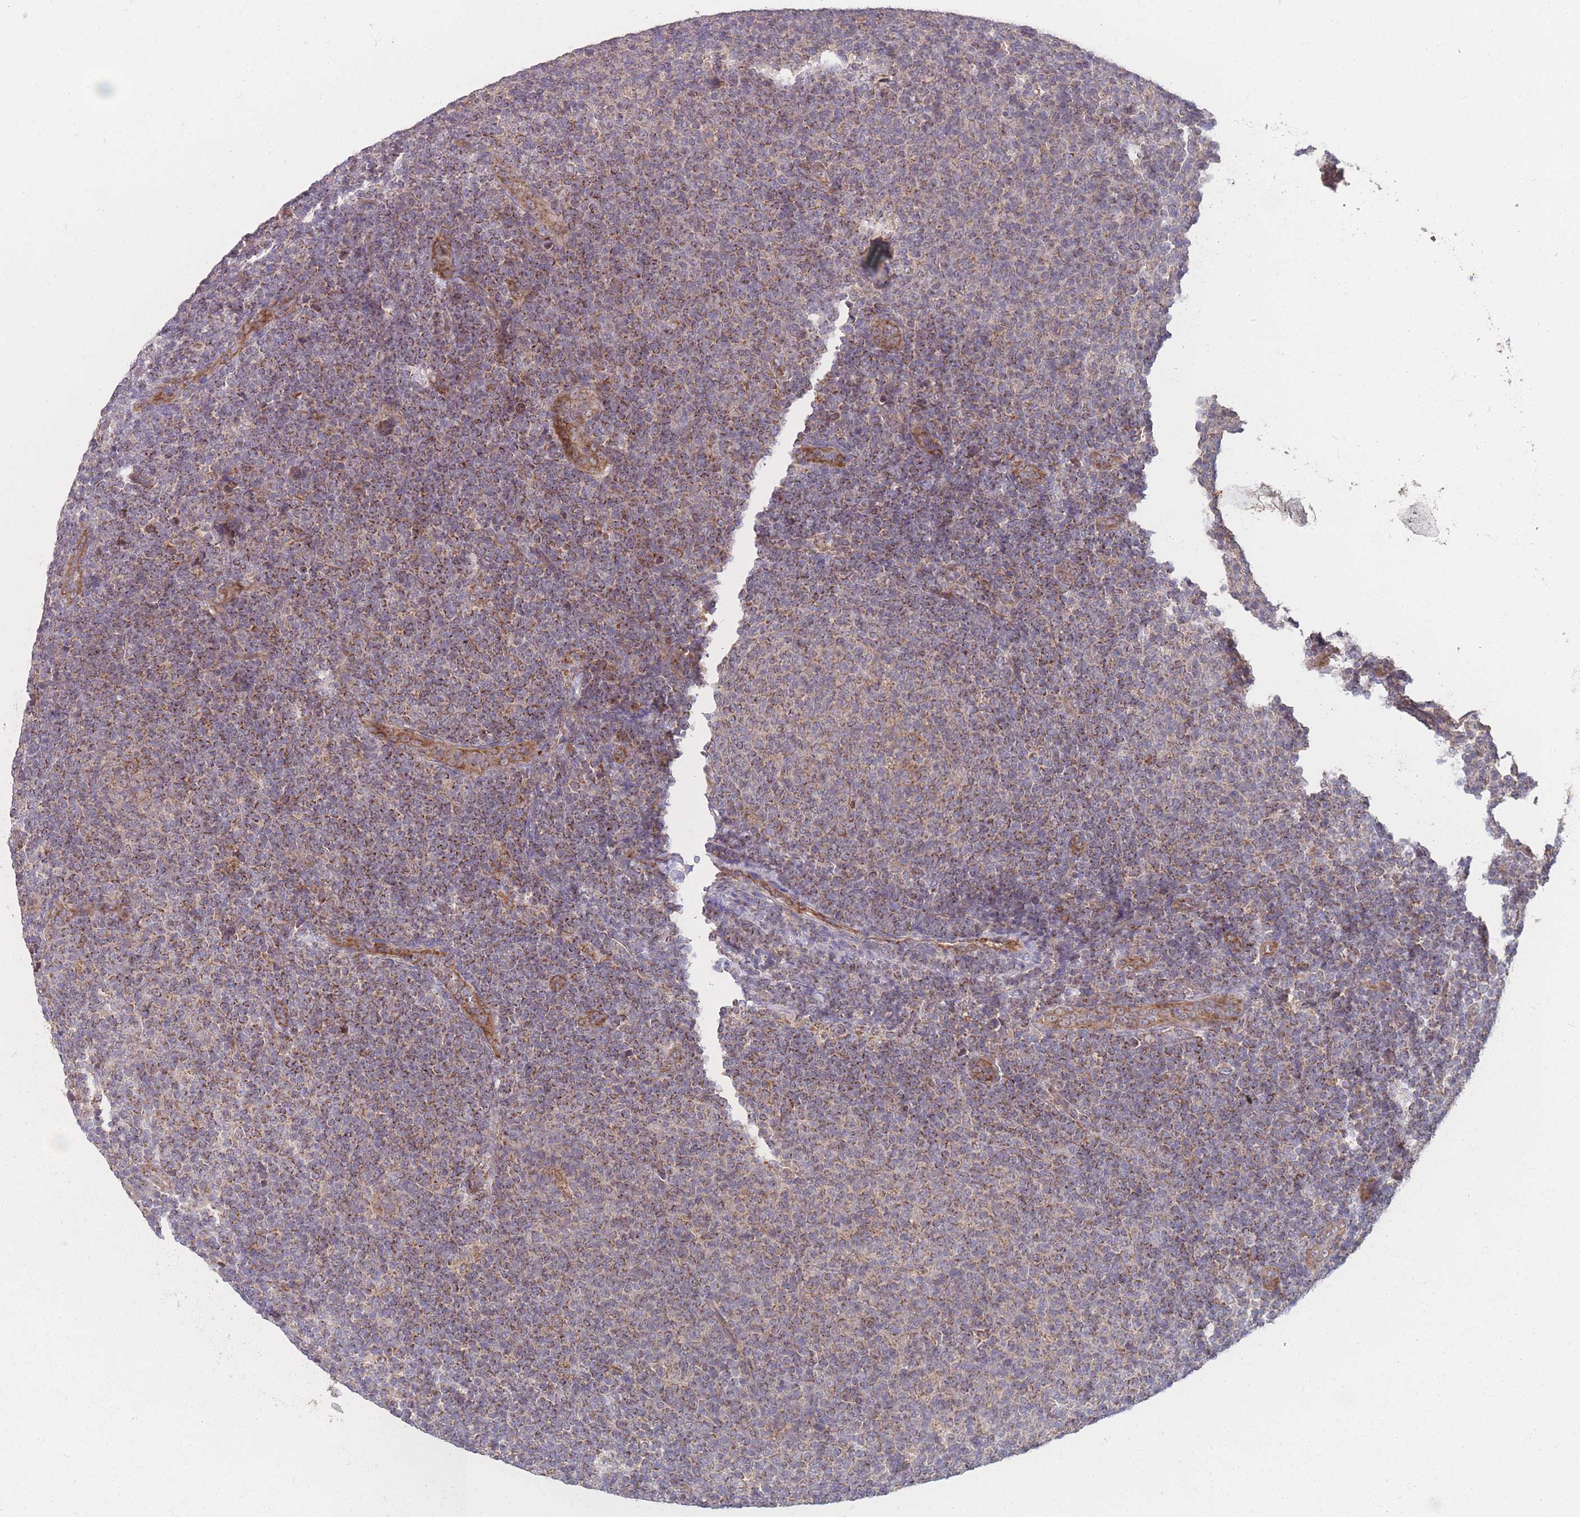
{"staining": {"intensity": "moderate", "quantity": "25%-75%", "location": "cytoplasmic/membranous"}, "tissue": "lymphoma", "cell_type": "Tumor cells", "image_type": "cancer", "snomed": [{"axis": "morphology", "description": "Malignant lymphoma, non-Hodgkin's type, Low grade"}, {"axis": "topography", "description": "Lymph node"}], "caption": "Human malignant lymphoma, non-Hodgkin's type (low-grade) stained with a brown dye exhibits moderate cytoplasmic/membranous positive expression in about 25%-75% of tumor cells.", "gene": "SLC35B4", "patient": {"sex": "male", "age": 66}}